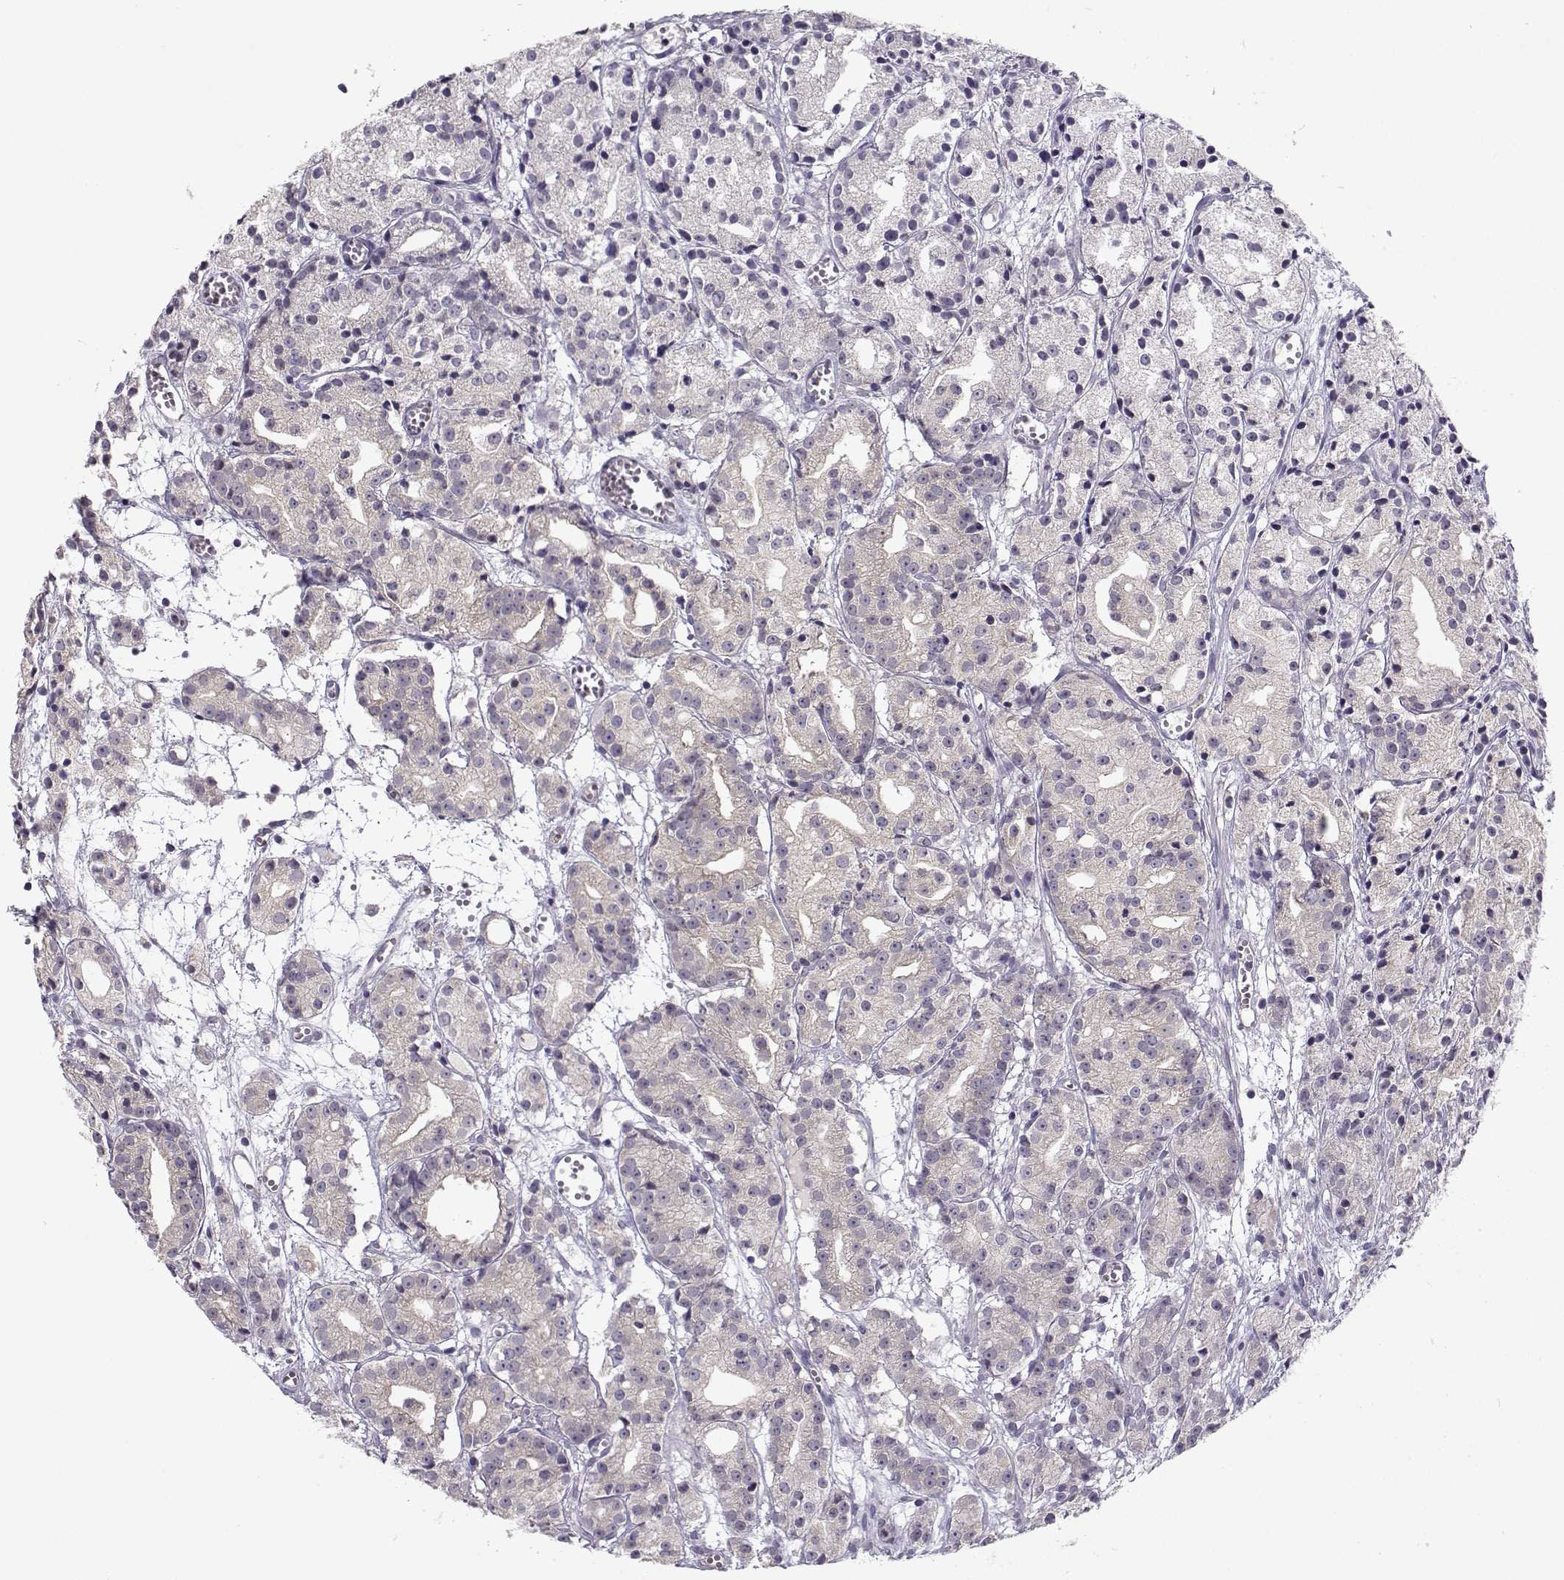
{"staining": {"intensity": "negative", "quantity": "none", "location": "none"}, "tissue": "prostate cancer", "cell_type": "Tumor cells", "image_type": "cancer", "snomed": [{"axis": "morphology", "description": "Adenocarcinoma, Medium grade"}, {"axis": "topography", "description": "Prostate"}], "caption": "An immunohistochemistry image of medium-grade adenocarcinoma (prostate) is shown. There is no staining in tumor cells of medium-grade adenocarcinoma (prostate).", "gene": "TMEM145", "patient": {"sex": "male", "age": 74}}